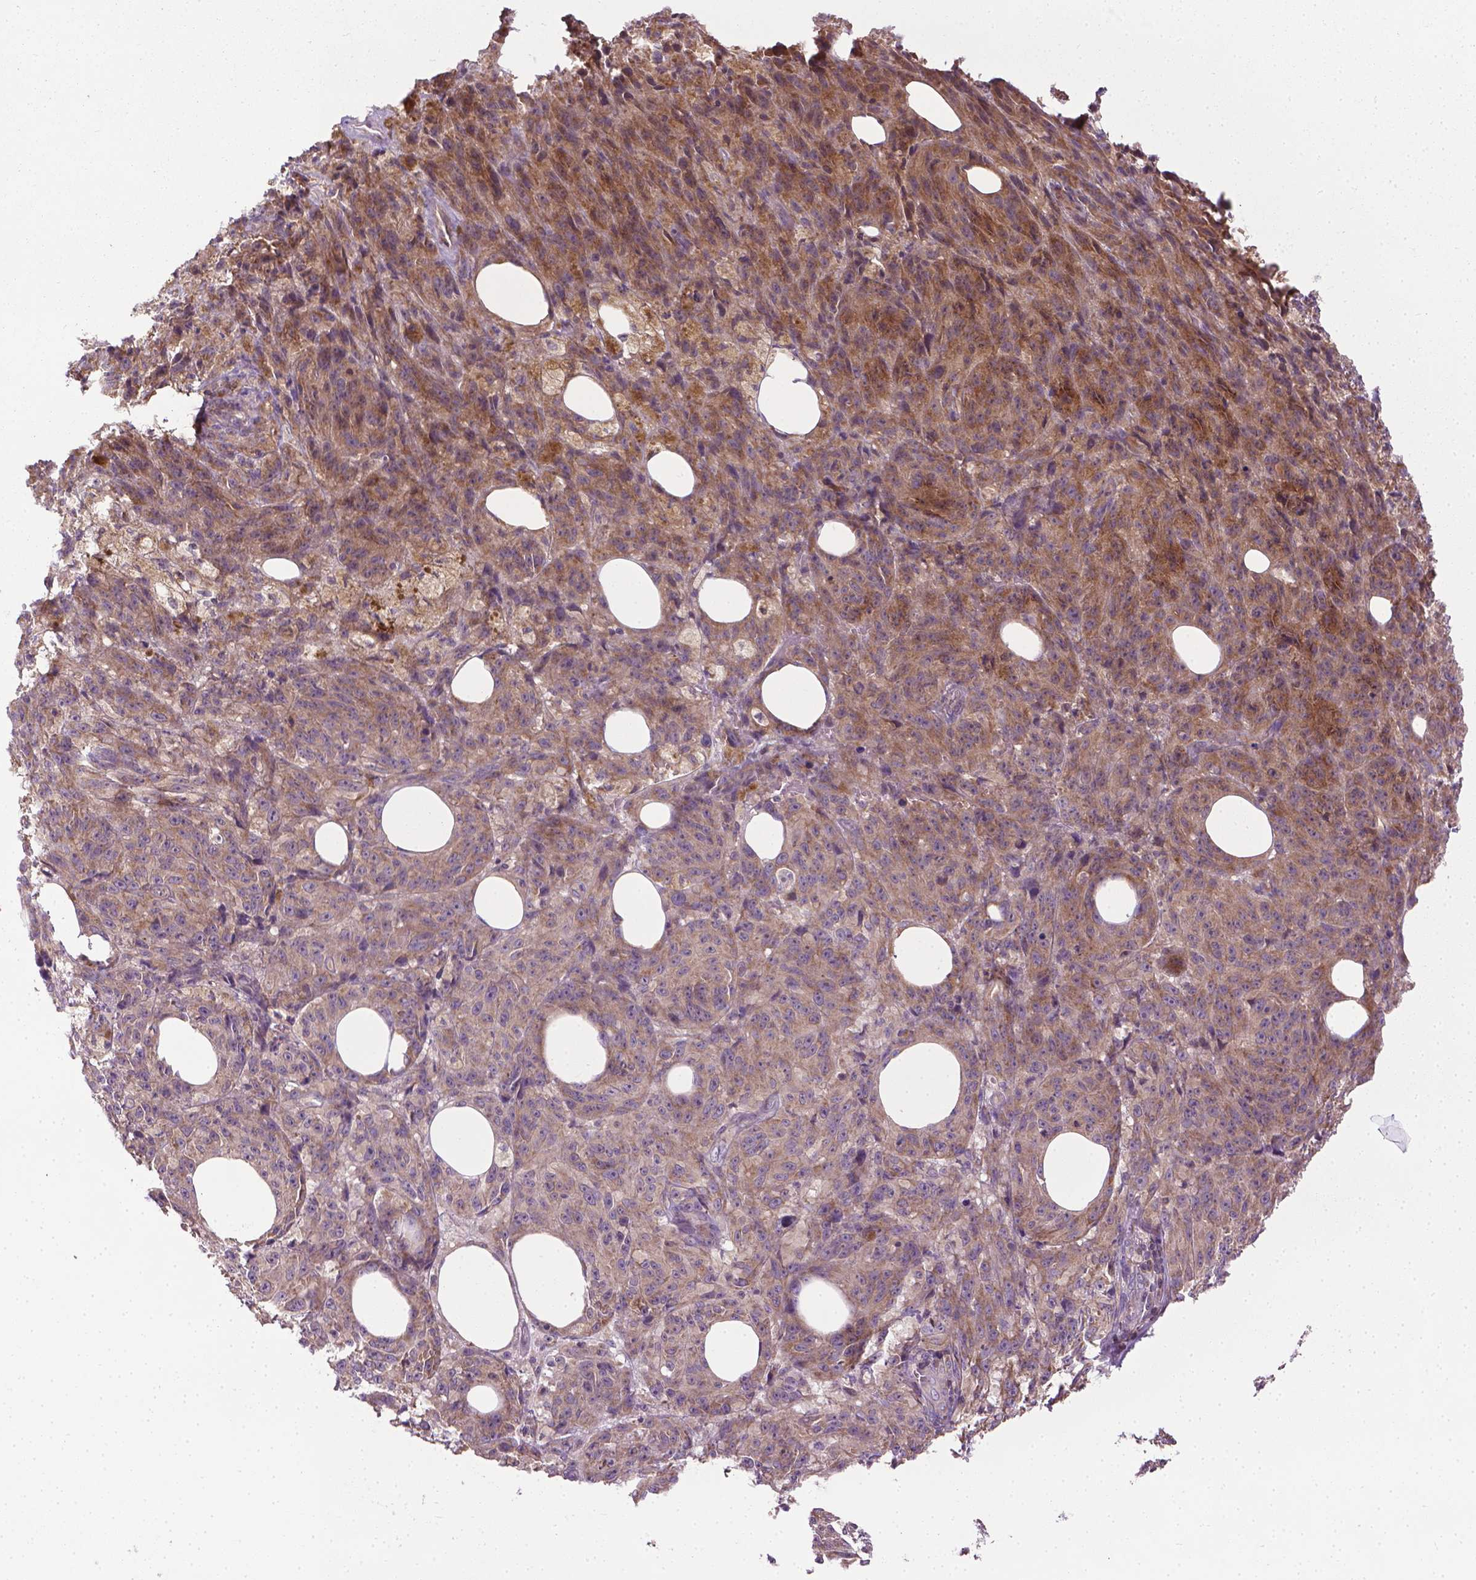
{"staining": {"intensity": "moderate", "quantity": ">75%", "location": "cytoplasmic/membranous"}, "tissue": "melanoma", "cell_type": "Tumor cells", "image_type": "cancer", "snomed": [{"axis": "morphology", "description": "Malignant melanoma, NOS"}, {"axis": "topography", "description": "Skin"}], "caption": "This micrograph demonstrates IHC staining of melanoma, with medium moderate cytoplasmic/membranous staining in about >75% of tumor cells.", "gene": "PRAG1", "patient": {"sex": "female", "age": 34}}